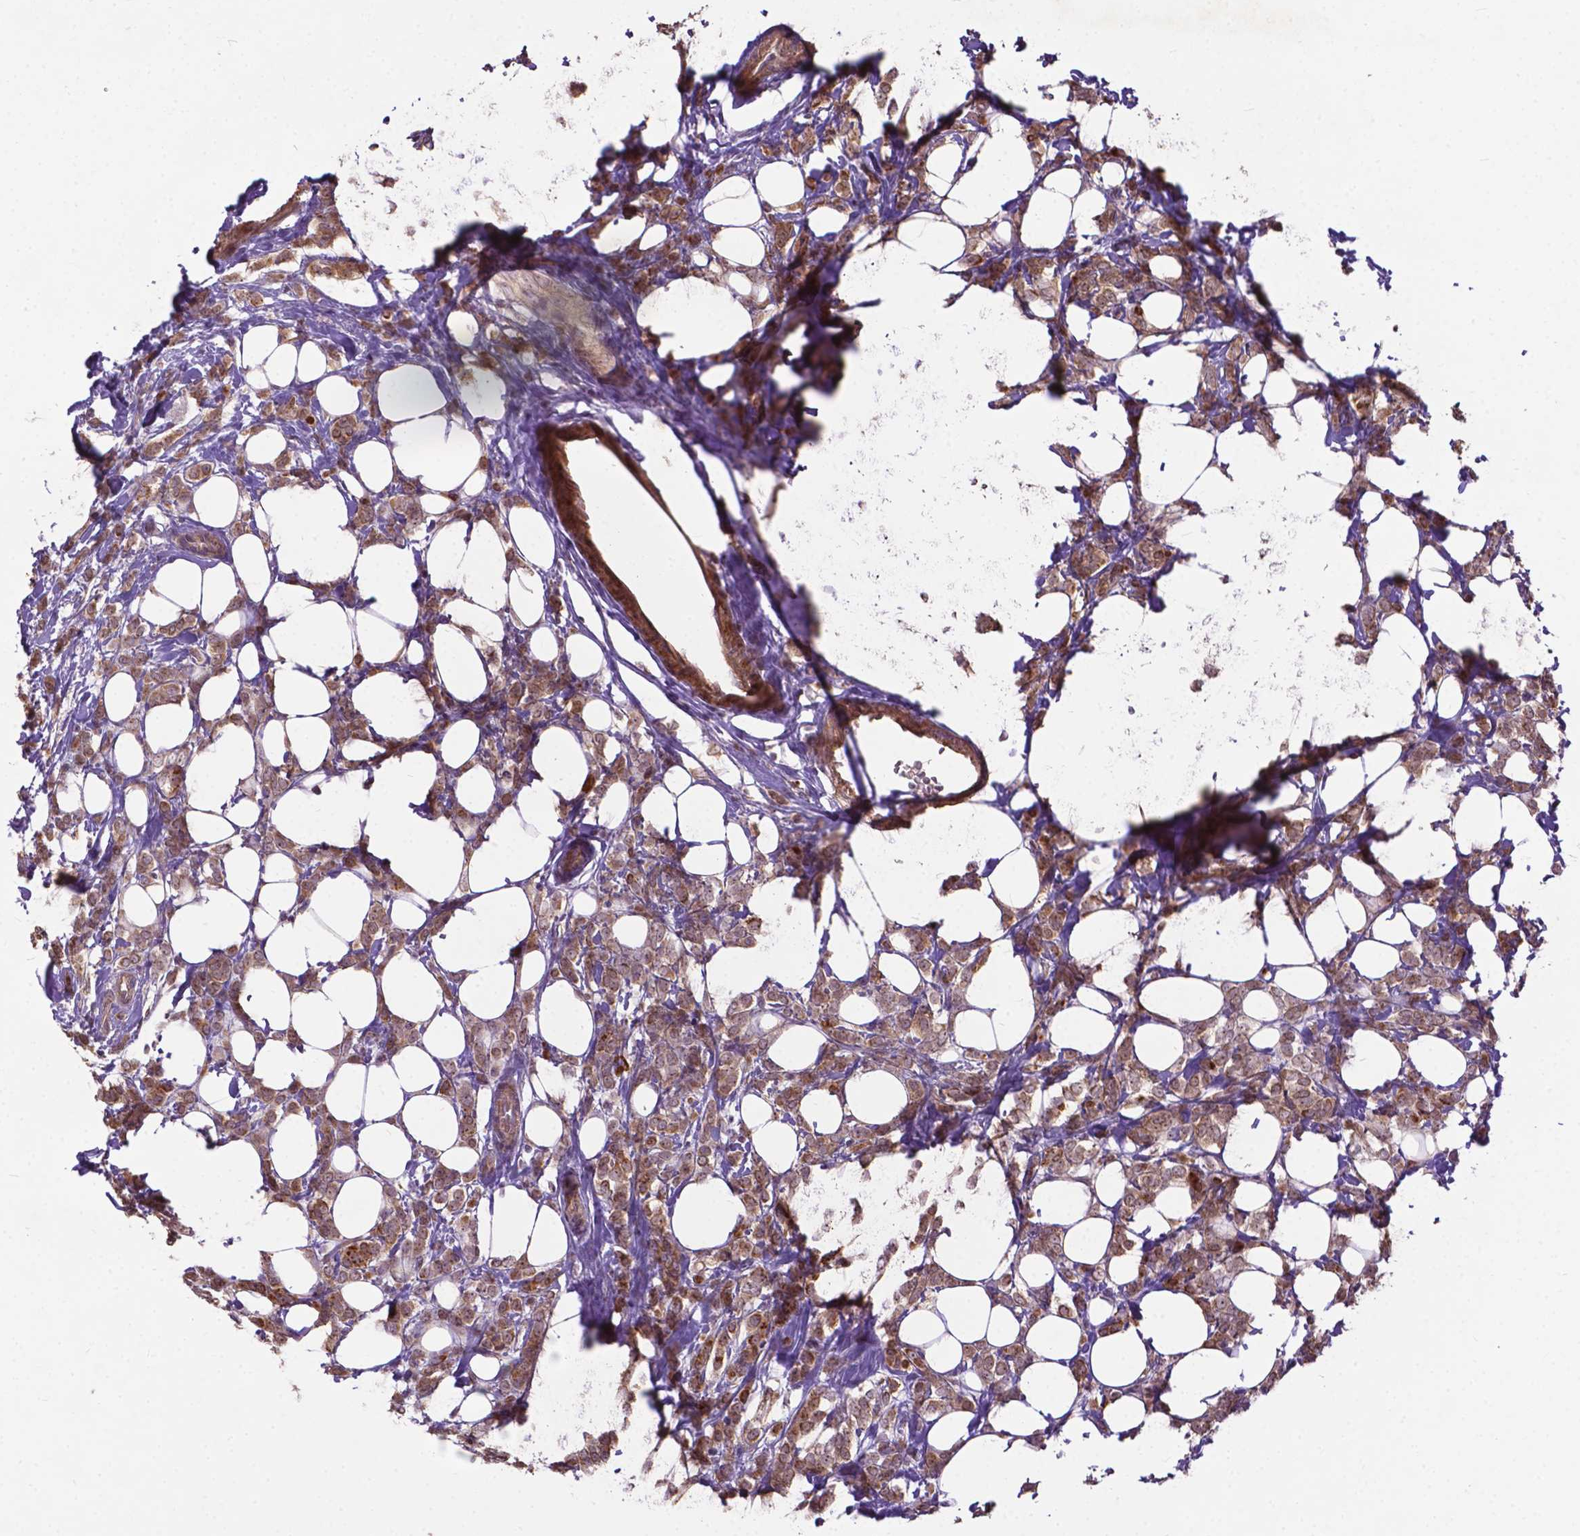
{"staining": {"intensity": "moderate", "quantity": ">75%", "location": "cytoplasmic/membranous"}, "tissue": "breast cancer", "cell_type": "Tumor cells", "image_type": "cancer", "snomed": [{"axis": "morphology", "description": "Lobular carcinoma"}, {"axis": "topography", "description": "Breast"}], "caption": "A histopathology image of breast cancer (lobular carcinoma) stained for a protein exhibits moderate cytoplasmic/membranous brown staining in tumor cells.", "gene": "PARP3", "patient": {"sex": "female", "age": 49}}